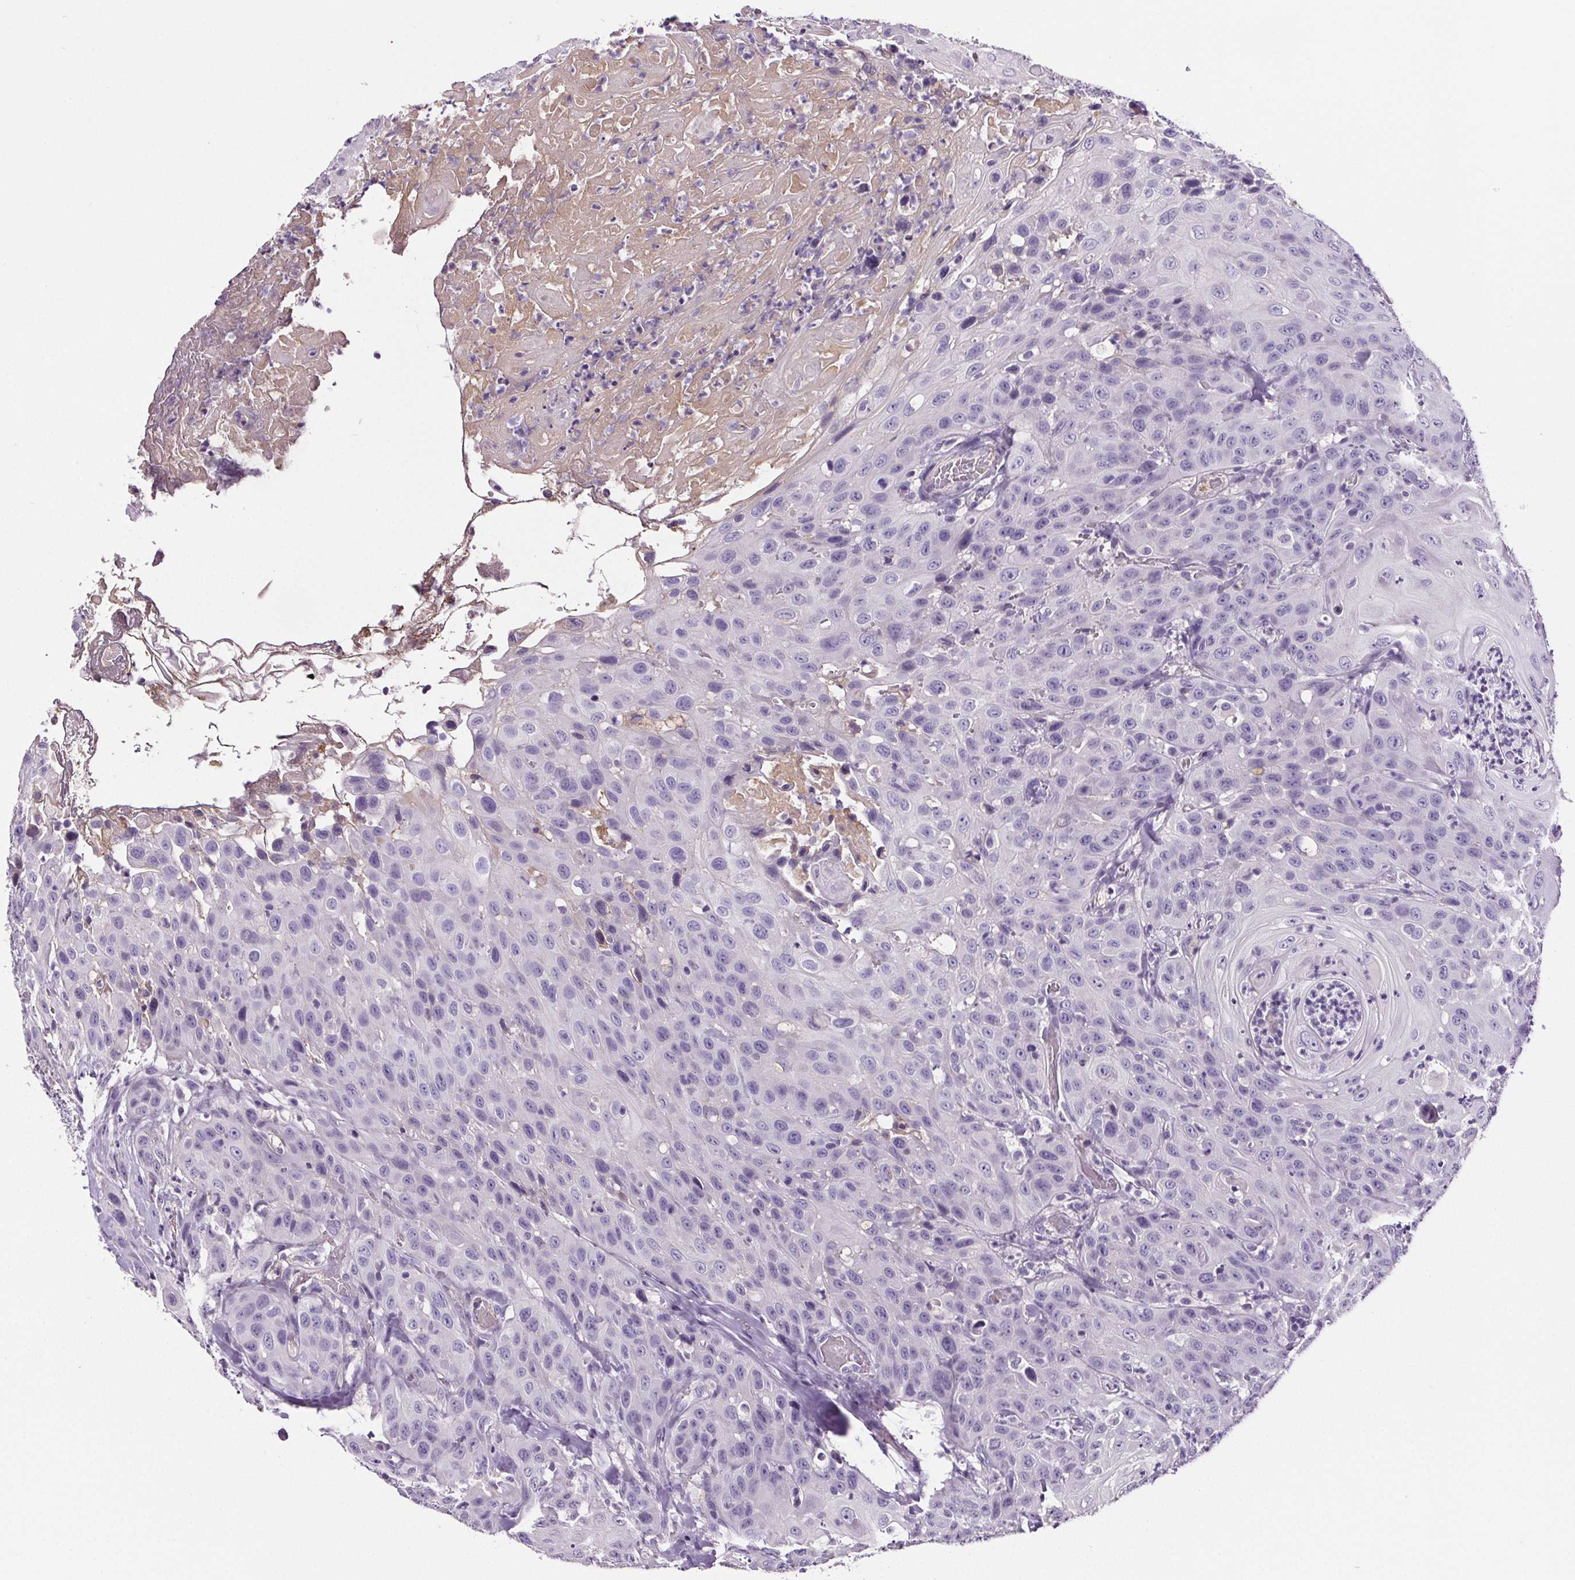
{"staining": {"intensity": "negative", "quantity": "none", "location": "none"}, "tissue": "head and neck cancer", "cell_type": "Tumor cells", "image_type": "cancer", "snomed": [{"axis": "morphology", "description": "Normal tissue, NOS"}, {"axis": "morphology", "description": "Squamous cell carcinoma, NOS"}, {"axis": "topography", "description": "Oral tissue"}, {"axis": "topography", "description": "Tounge, NOS"}, {"axis": "topography", "description": "Head-Neck"}], "caption": "Immunohistochemical staining of human squamous cell carcinoma (head and neck) displays no significant staining in tumor cells.", "gene": "CD5L", "patient": {"sex": "male", "age": 62}}